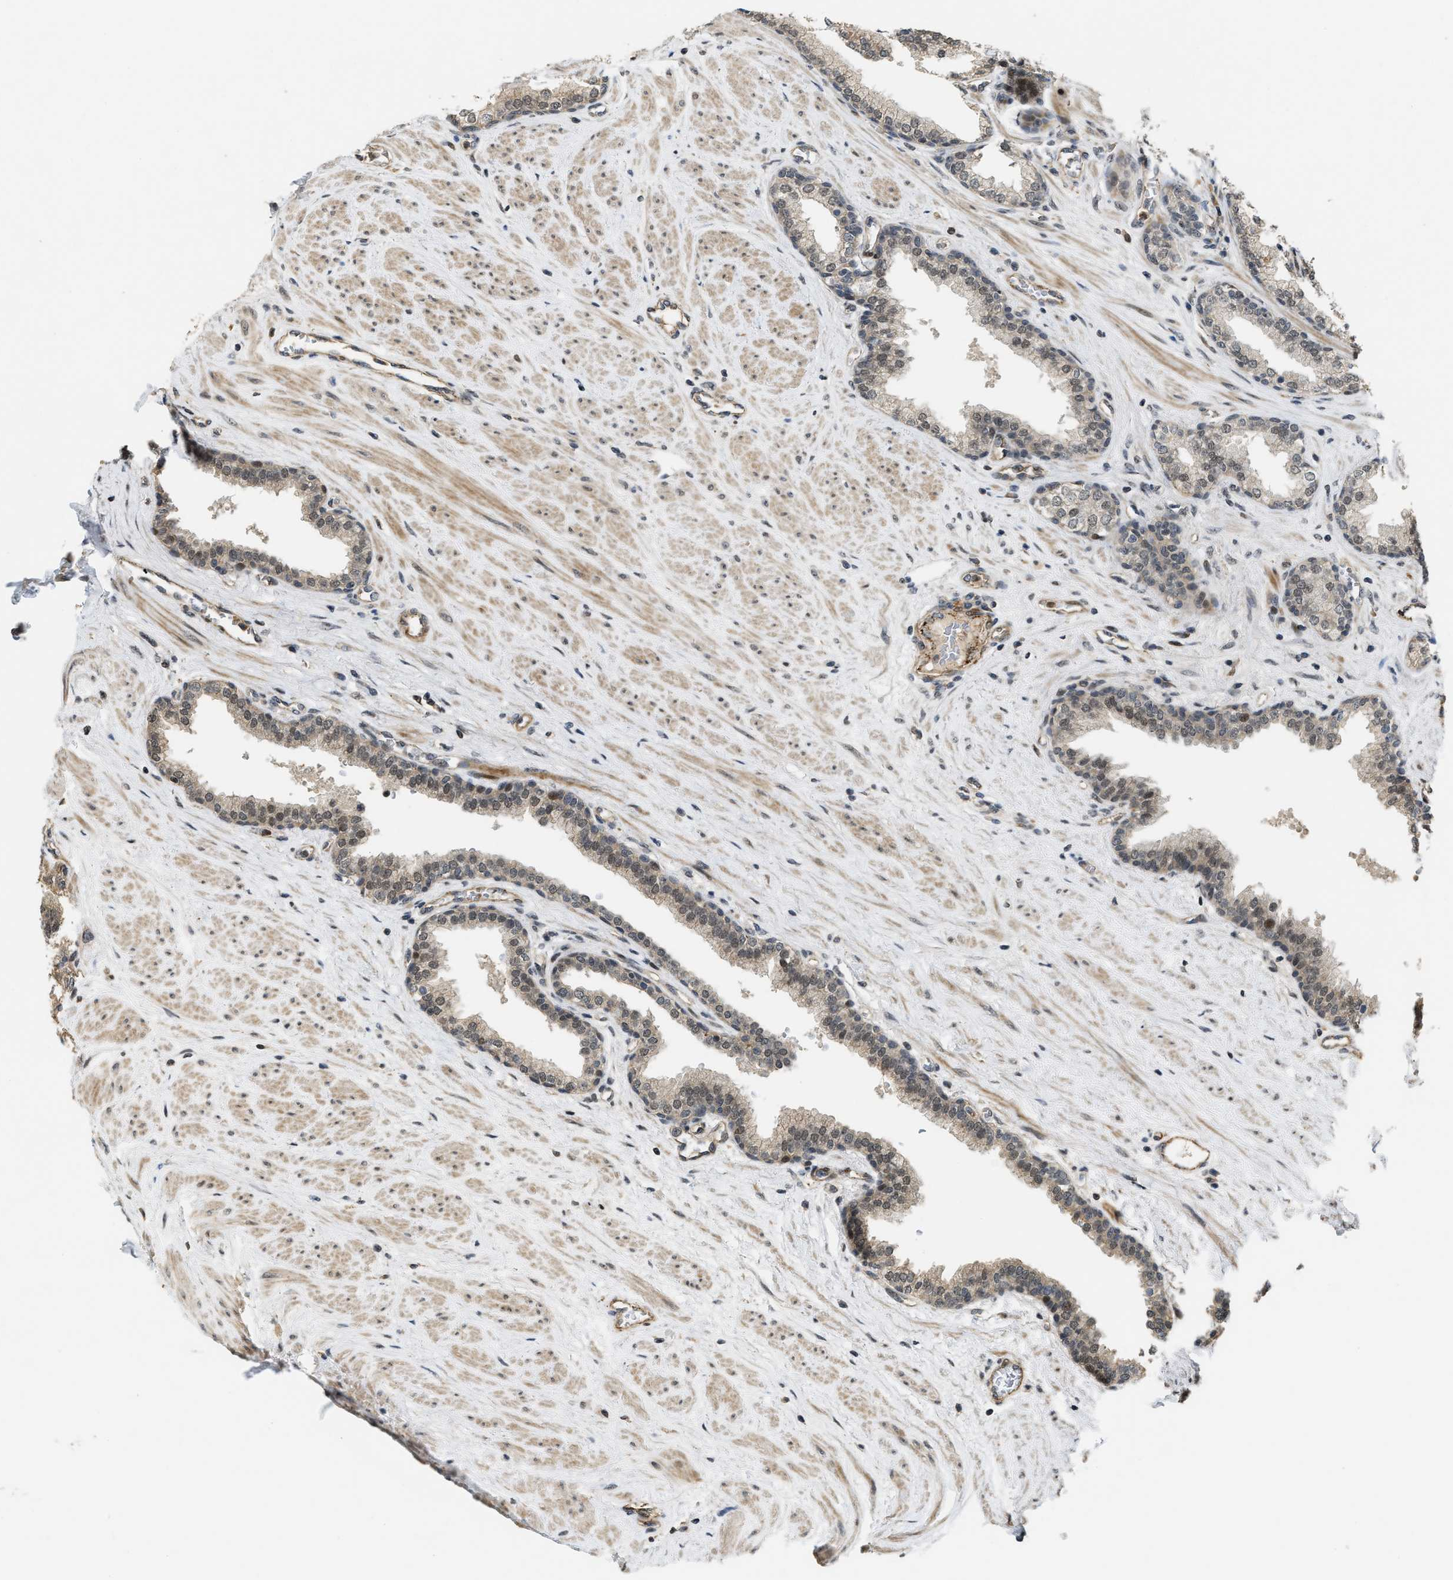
{"staining": {"intensity": "weak", "quantity": ">75%", "location": "cytoplasmic/membranous,nuclear"}, "tissue": "prostate", "cell_type": "Glandular cells", "image_type": "normal", "snomed": [{"axis": "morphology", "description": "Normal tissue, NOS"}, {"axis": "topography", "description": "Prostate"}], "caption": "Human prostate stained with a brown dye displays weak cytoplasmic/membranous,nuclear positive expression in approximately >75% of glandular cells.", "gene": "DPF2", "patient": {"sex": "male", "age": 51}}